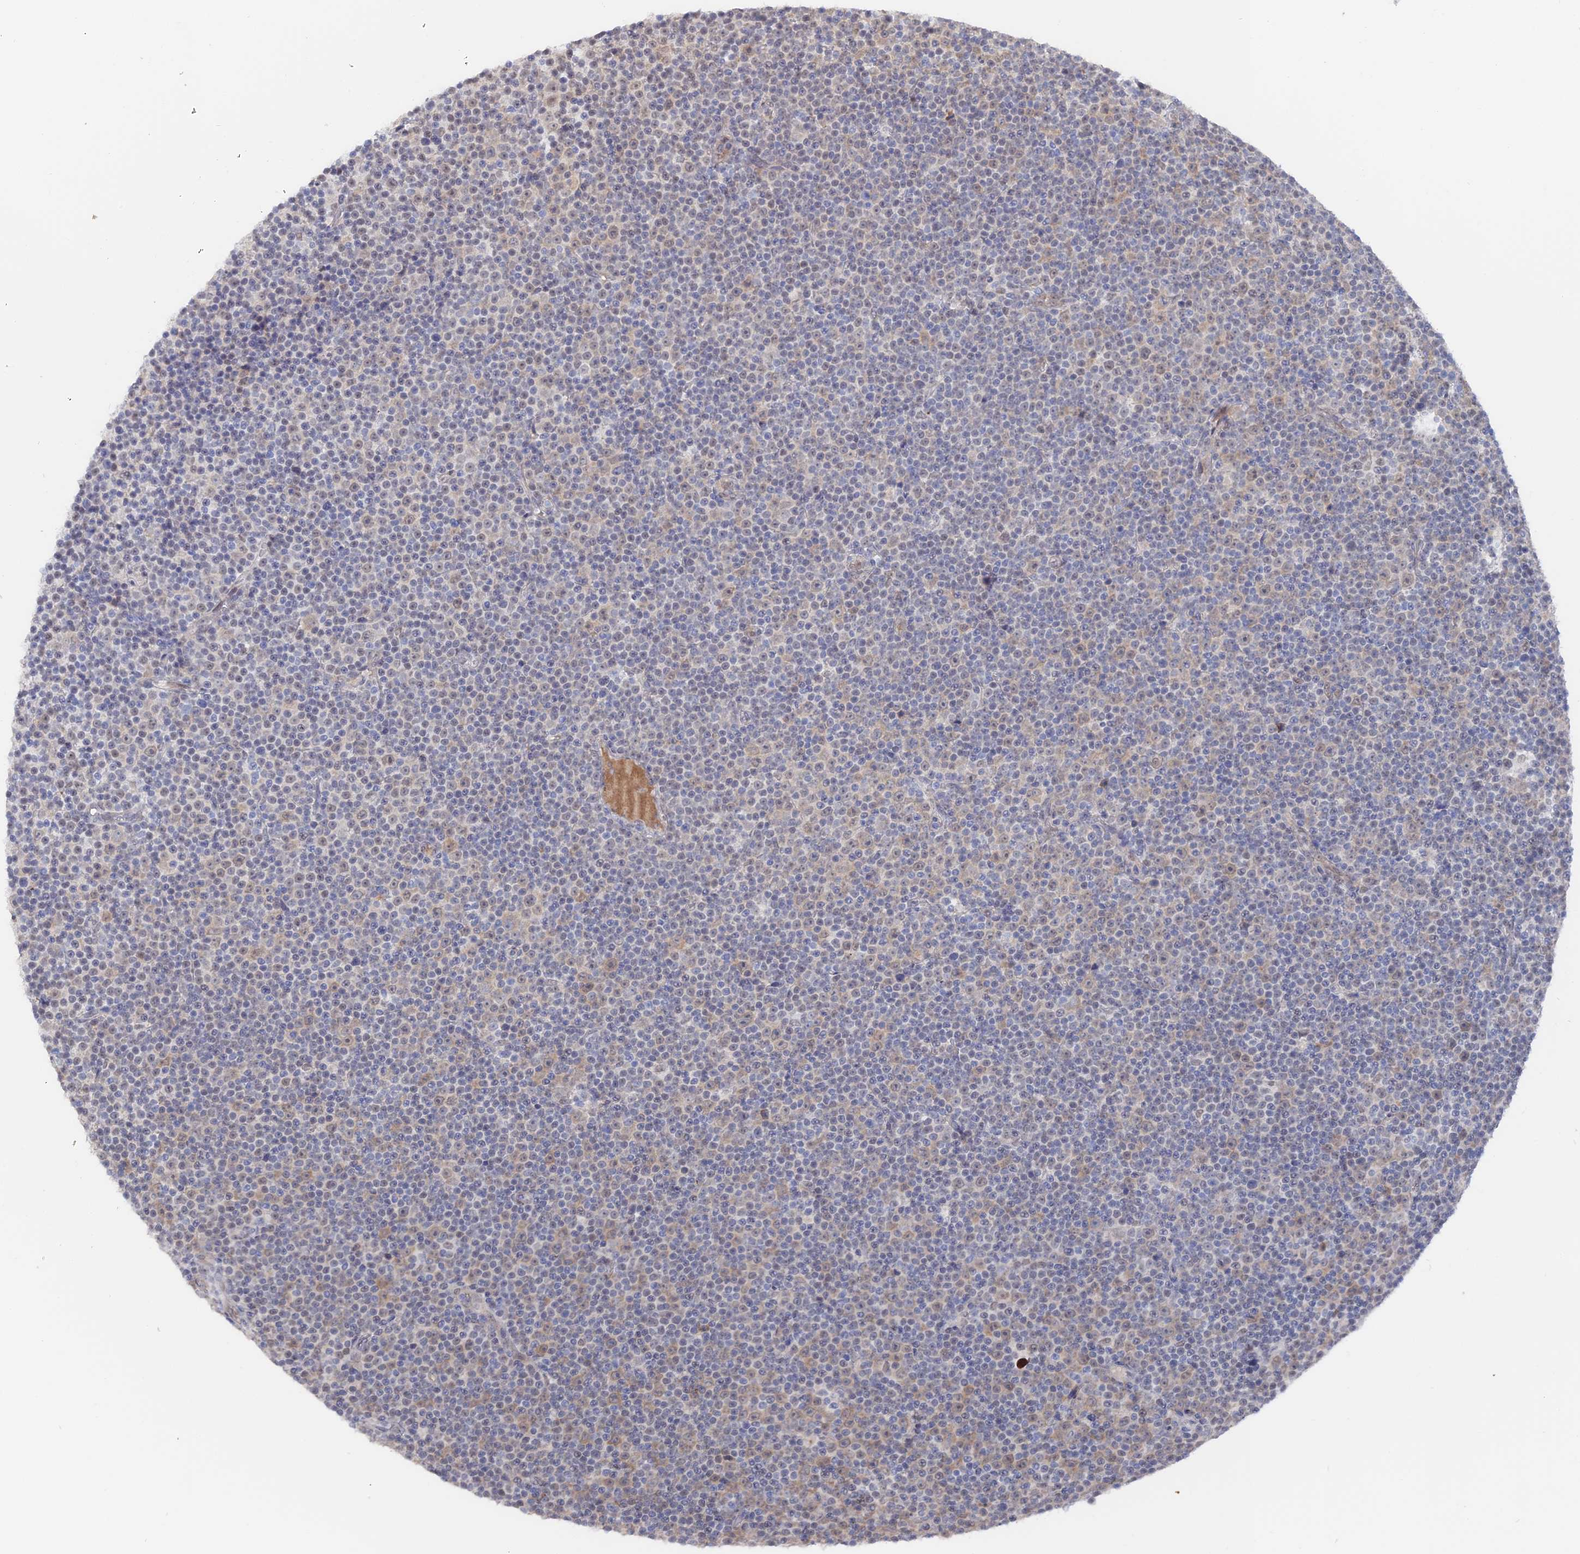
{"staining": {"intensity": "weak", "quantity": "25%-75%", "location": "cytoplasmic/membranous,nuclear"}, "tissue": "lymphoma", "cell_type": "Tumor cells", "image_type": "cancer", "snomed": [{"axis": "morphology", "description": "Malignant lymphoma, non-Hodgkin's type, Low grade"}, {"axis": "topography", "description": "Lymph node"}], "caption": "Protein expression analysis of human low-grade malignant lymphoma, non-Hodgkin's type reveals weak cytoplasmic/membranous and nuclear positivity in about 25%-75% of tumor cells.", "gene": "THAP4", "patient": {"sex": "female", "age": 67}}